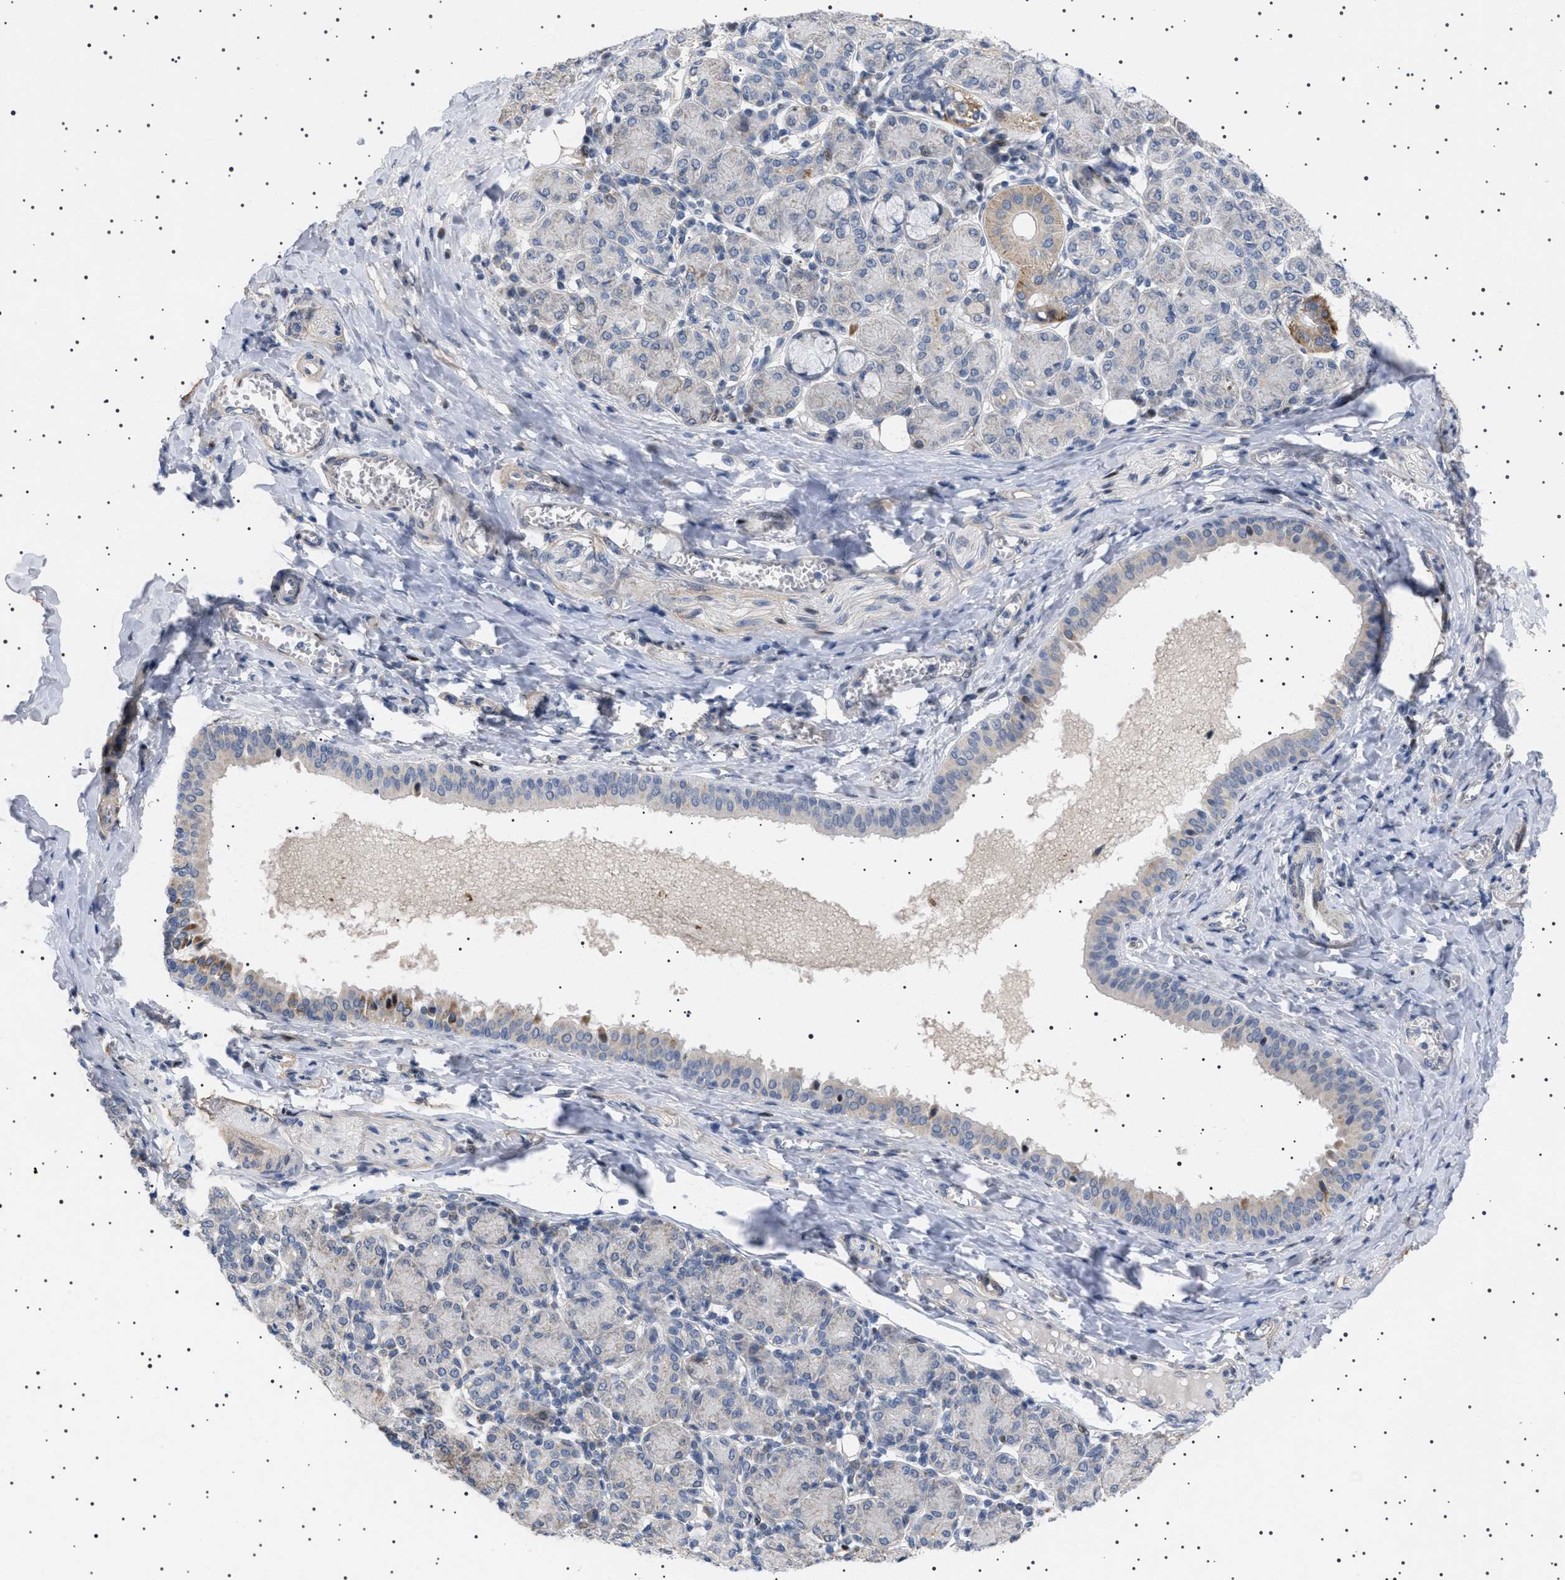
{"staining": {"intensity": "moderate", "quantity": "<25%", "location": "cytoplasmic/membranous"}, "tissue": "salivary gland", "cell_type": "Glandular cells", "image_type": "normal", "snomed": [{"axis": "morphology", "description": "Normal tissue, NOS"}, {"axis": "morphology", "description": "Inflammation, NOS"}, {"axis": "topography", "description": "Lymph node"}, {"axis": "topography", "description": "Salivary gland"}], "caption": "Glandular cells reveal moderate cytoplasmic/membranous expression in approximately <25% of cells in normal salivary gland. (IHC, brightfield microscopy, high magnification).", "gene": "HTR1A", "patient": {"sex": "male", "age": 3}}